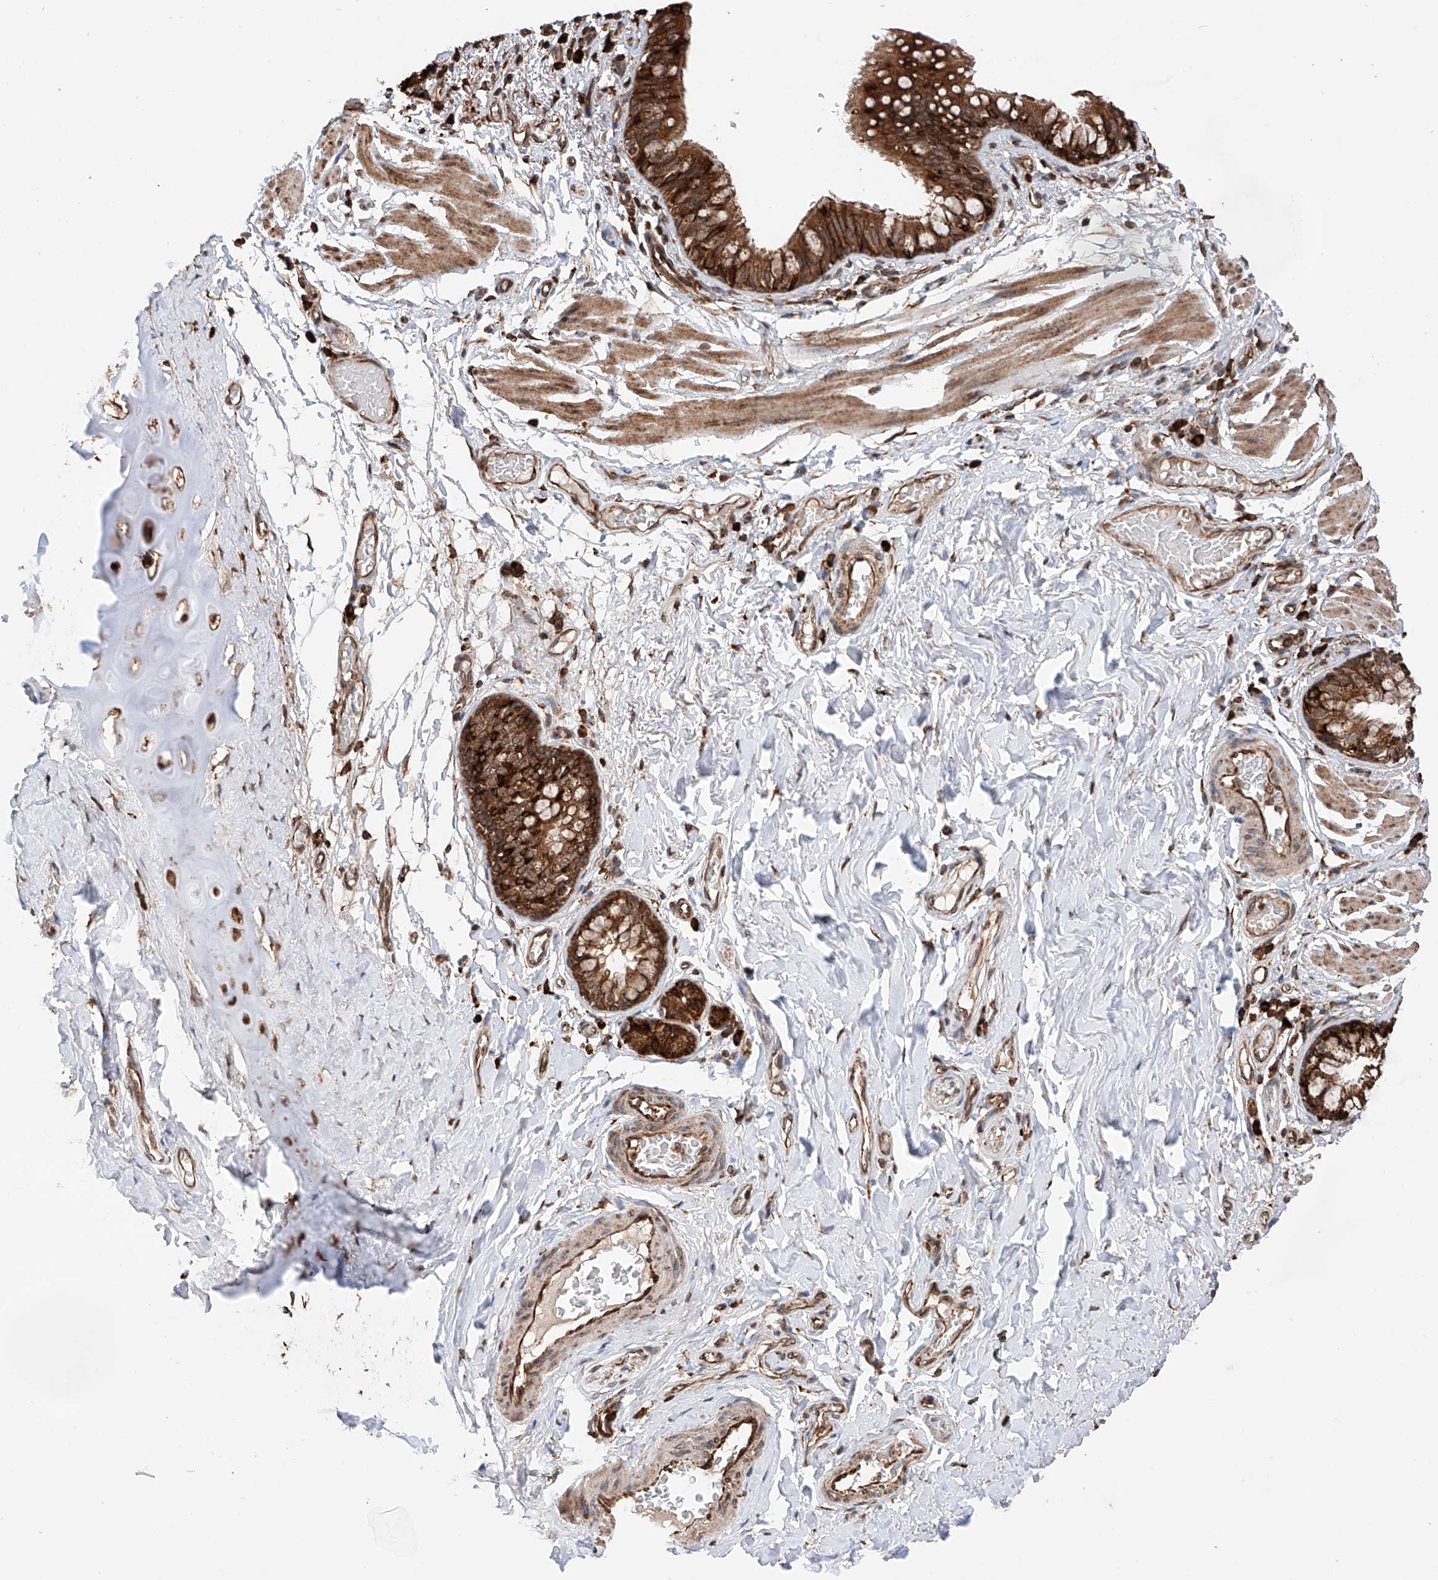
{"staining": {"intensity": "strong", "quantity": ">75%", "location": "cytoplasmic/membranous"}, "tissue": "bronchus", "cell_type": "Respiratory epithelial cells", "image_type": "normal", "snomed": [{"axis": "morphology", "description": "Normal tissue, NOS"}, {"axis": "topography", "description": "Cartilage tissue"}, {"axis": "topography", "description": "Bronchus"}], "caption": "IHC photomicrograph of normal bronchus stained for a protein (brown), which shows high levels of strong cytoplasmic/membranous positivity in approximately >75% of respiratory epithelial cells.", "gene": "DNAH8", "patient": {"sex": "female", "age": 36}}